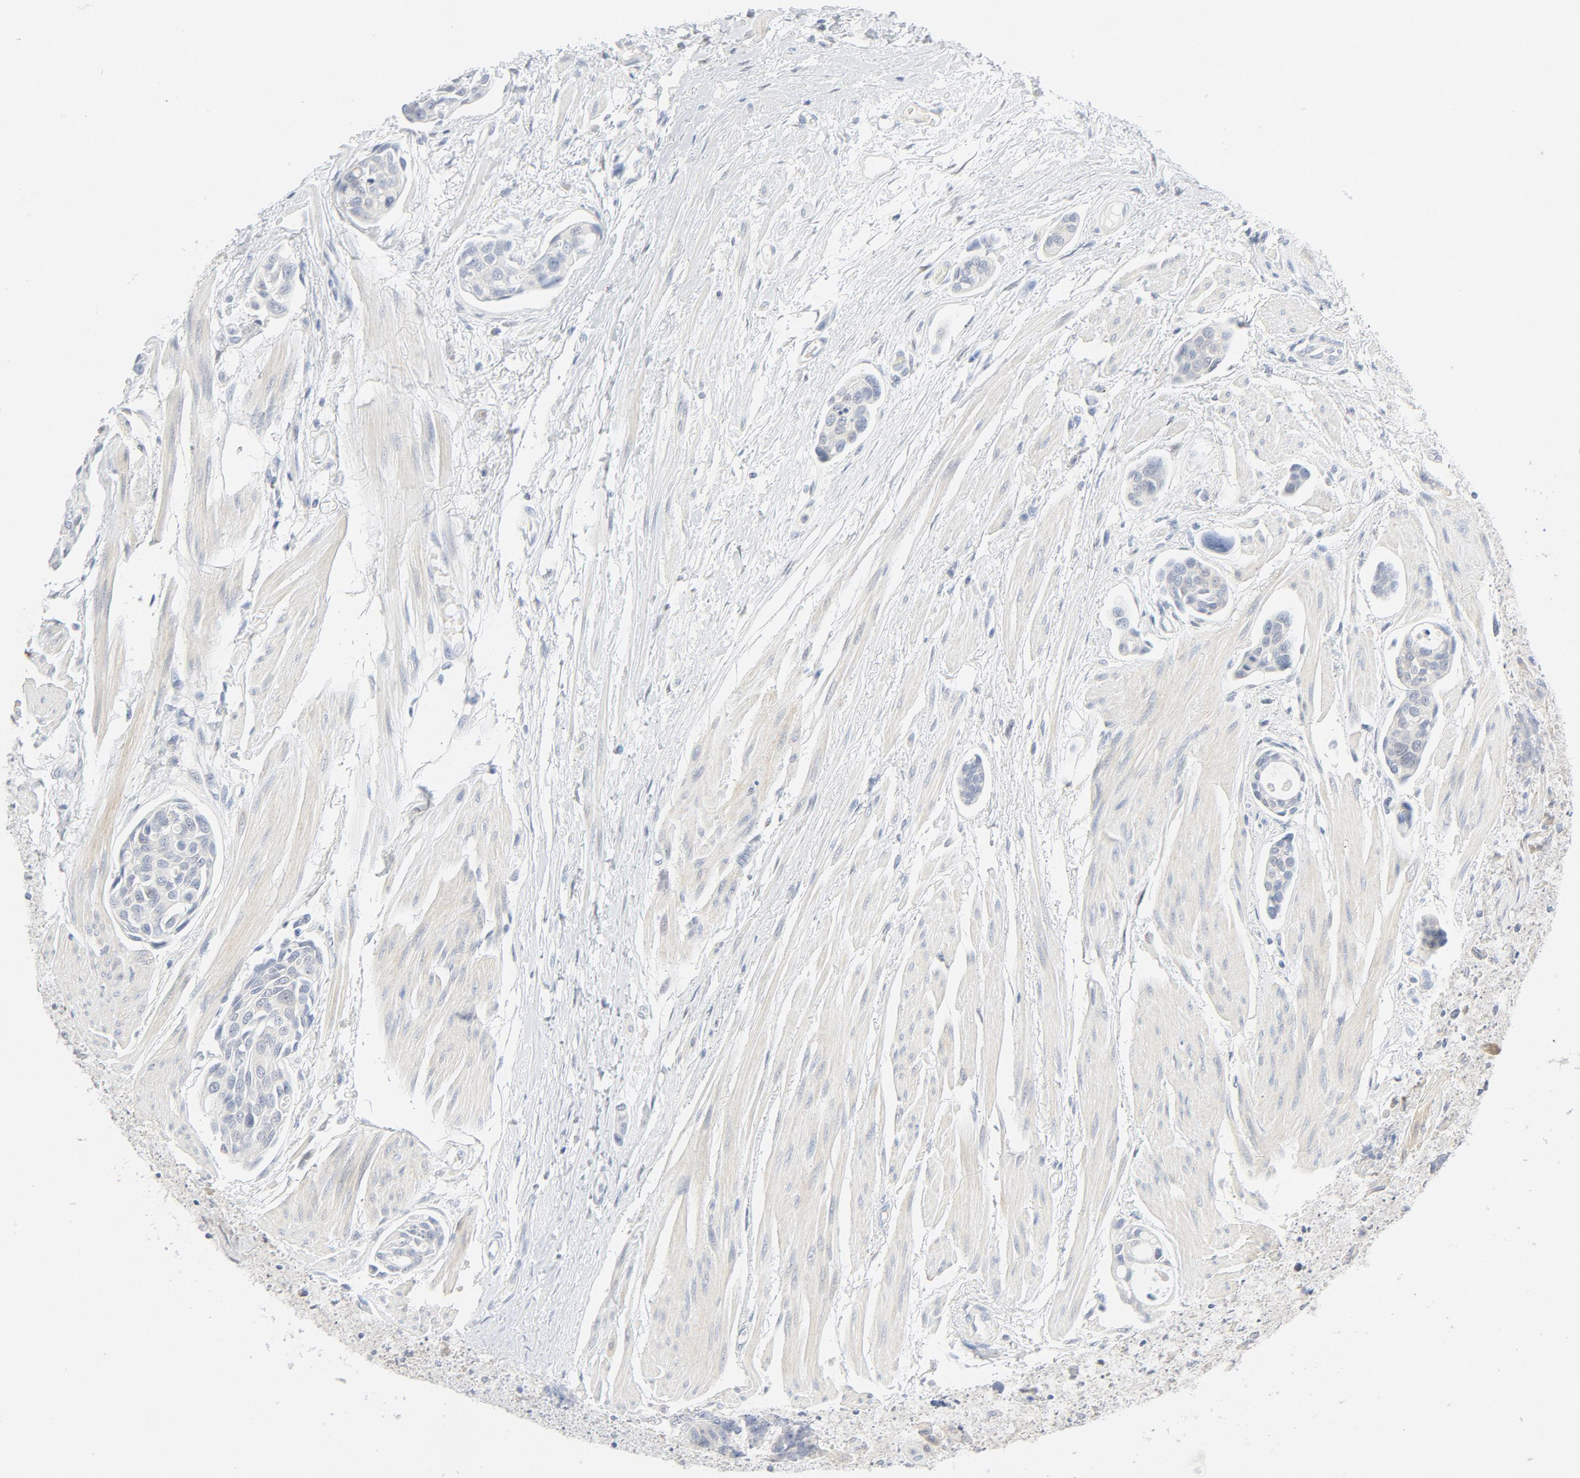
{"staining": {"intensity": "negative", "quantity": "none", "location": "none"}, "tissue": "urothelial cancer", "cell_type": "Tumor cells", "image_type": "cancer", "snomed": [{"axis": "morphology", "description": "Urothelial carcinoma, High grade"}, {"axis": "topography", "description": "Urinary bladder"}], "caption": "This is an IHC image of human urothelial cancer. There is no expression in tumor cells.", "gene": "PGM1", "patient": {"sex": "male", "age": 78}}